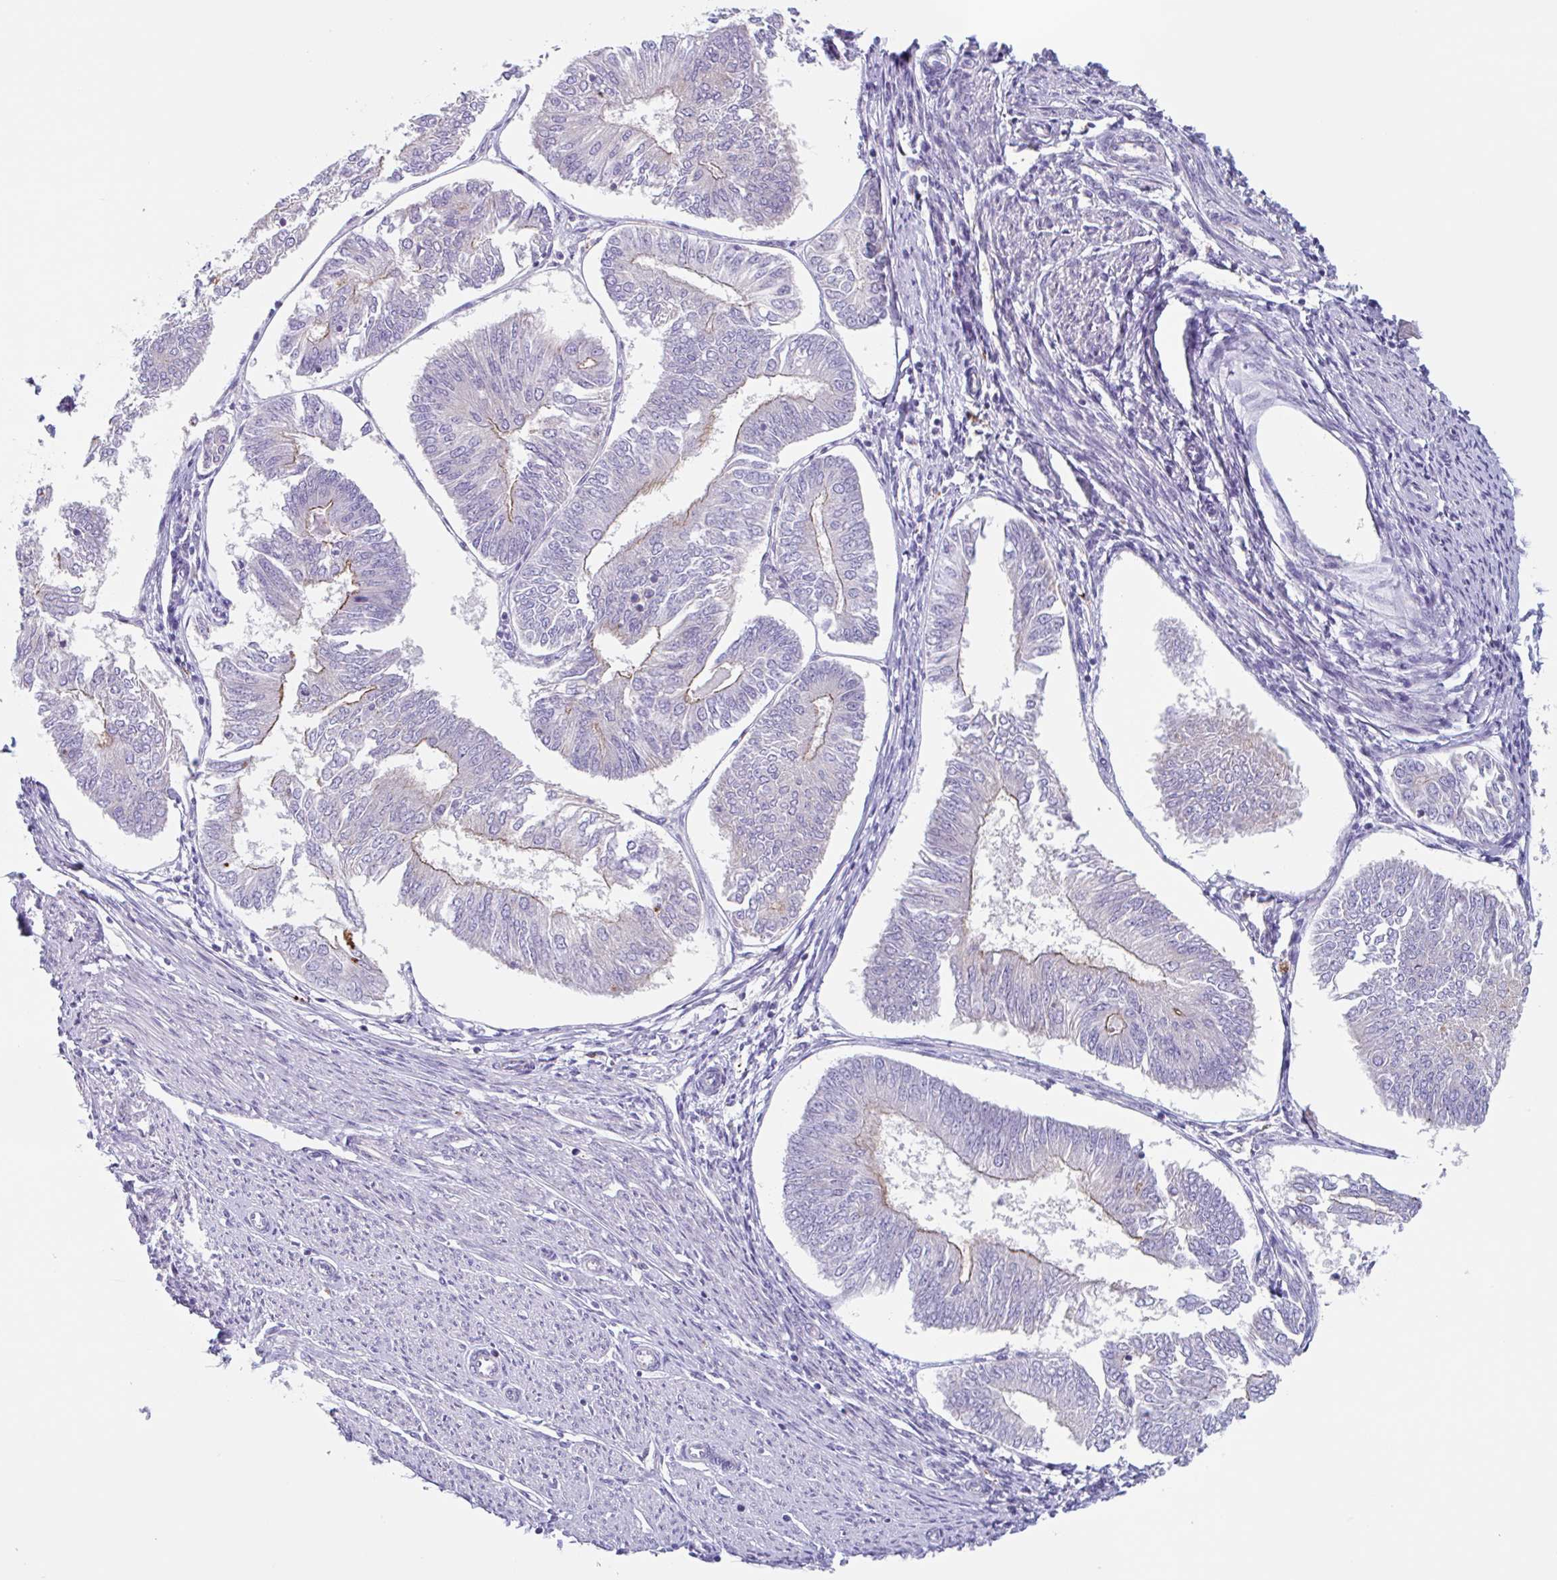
{"staining": {"intensity": "weak", "quantity": "<25%", "location": "cytoplasmic/membranous"}, "tissue": "endometrial cancer", "cell_type": "Tumor cells", "image_type": "cancer", "snomed": [{"axis": "morphology", "description": "Adenocarcinoma, NOS"}, {"axis": "topography", "description": "Endometrium"}], "caption": "Endometrial adenocarcinoma was stained to show a protein in brown. There is no significant staining in tumor cells. (DAB immunohistochemistry, high magnification).", "gene": "LENG9", "patient": {"sex": "female", "age": 58}}